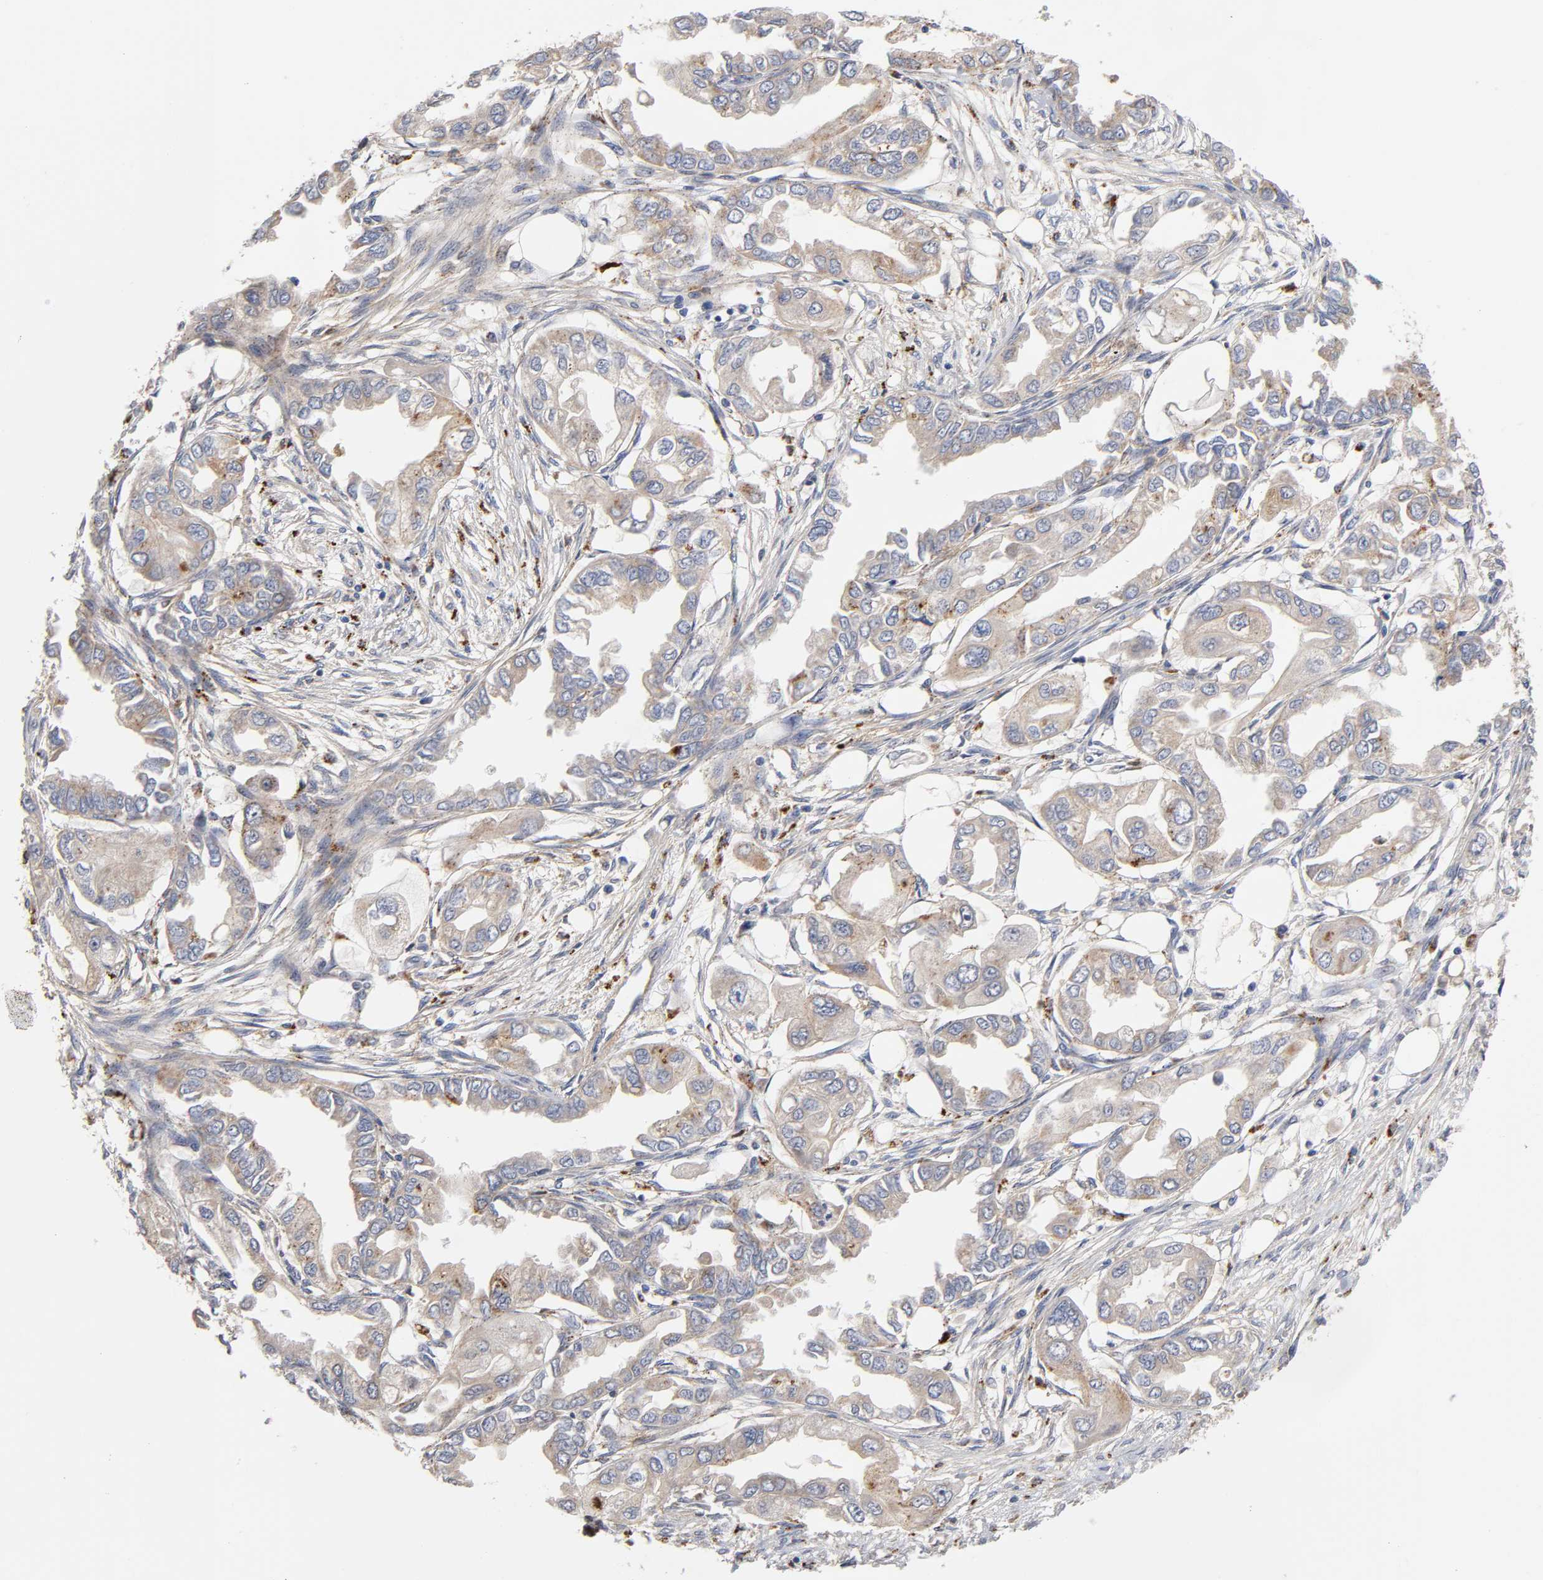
{"staining": {"intensity": "weak", "quantity": ">75%", "location": "cytoplasmic/membranous"}, "tissue": "endometrial cancer", "cell_type": "Tumor cells", "image_type": "cancer", "snomed": [{"axis": "morphology", "description": "Adenocarcinoma, NOS"}, {"axis": "topography", "description": "Endometrium"}], "caption": "High-power microscopy captured an immunohistochemistry (IHC) micrograph of endometrial cancer (adenocarcinoma), revealing weak cytoplasmic/membranous staining in about >75% of tumor cells.", "gene": "C17orf75", "patient": {"sex": "female", "age": 67}}